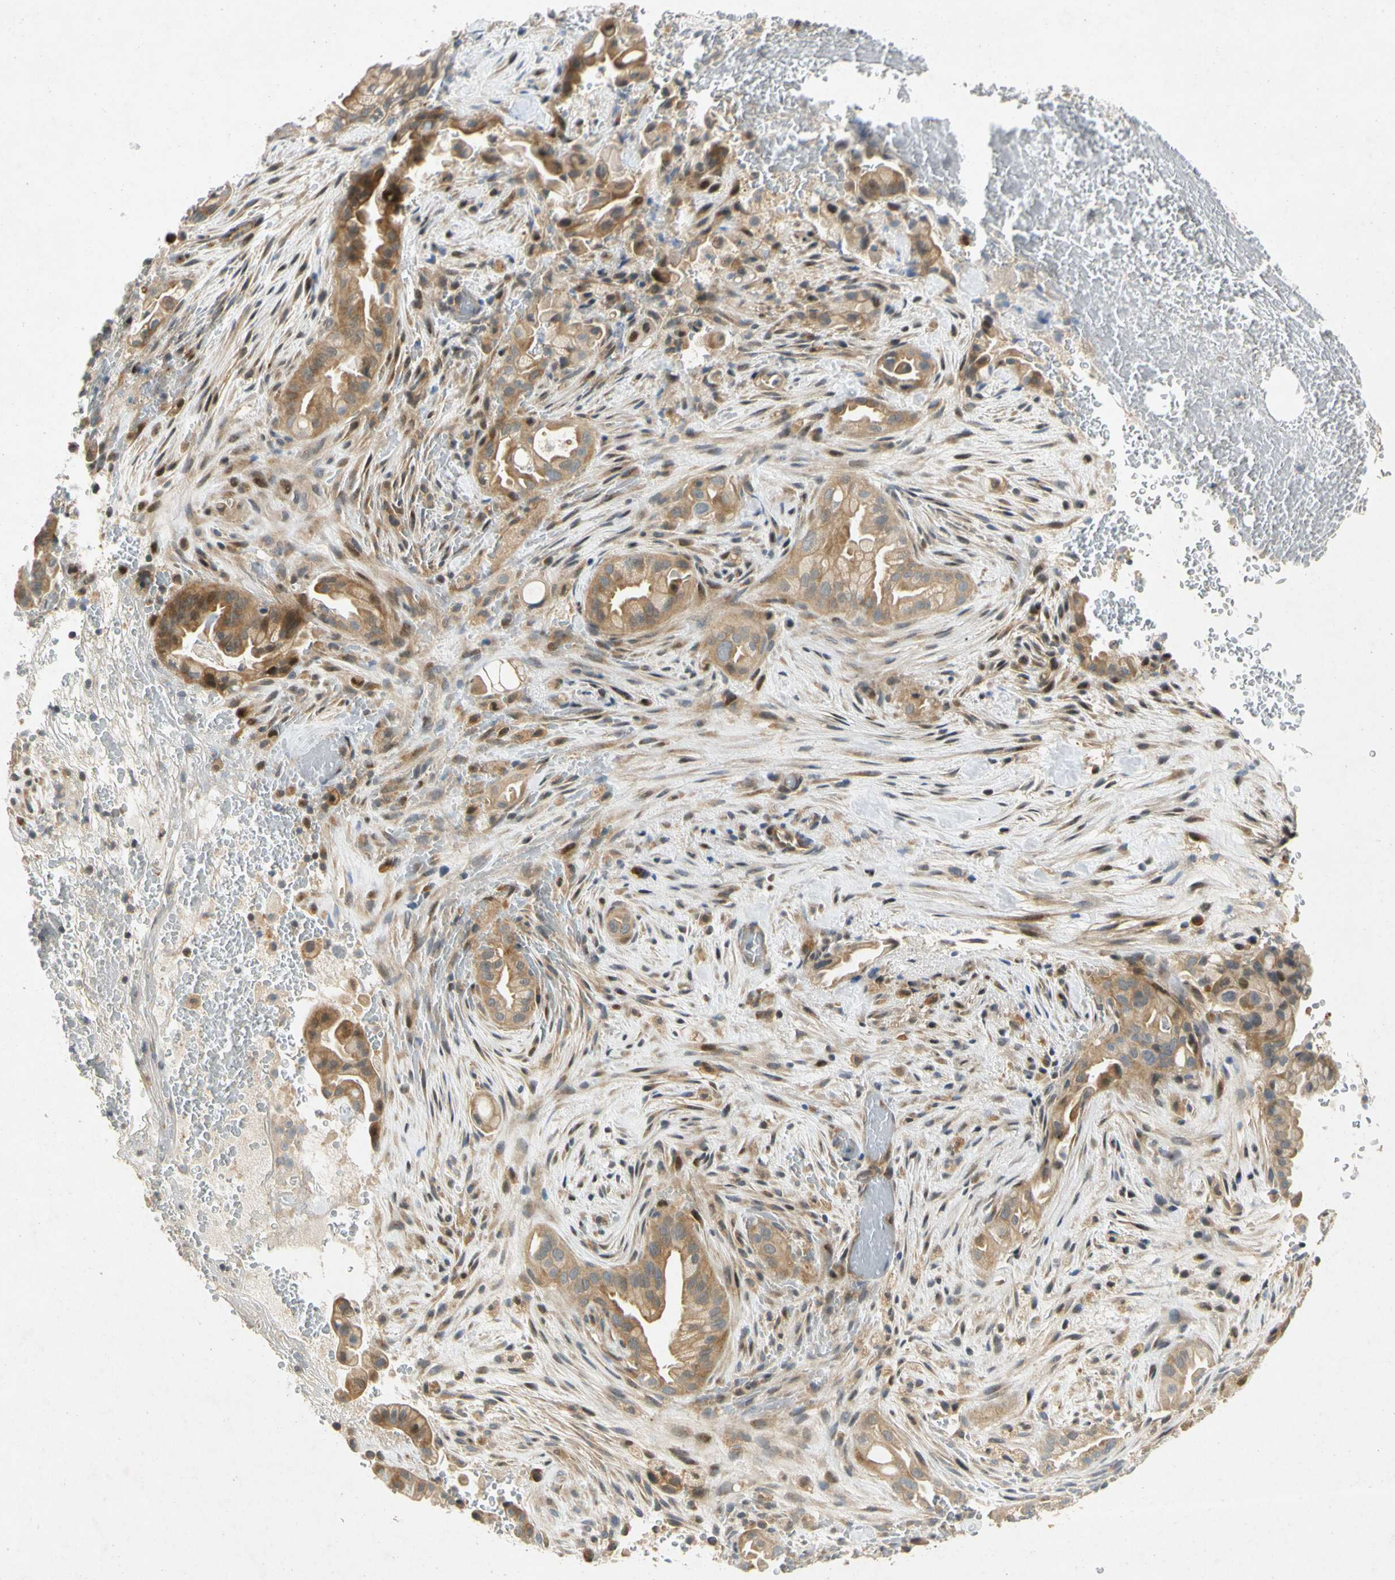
{"staining": {"intensity": "moderate", "quantity": ">75%", "location": "cytoplasmic/membranous"}, "tissue": "liver cancer", "cell_type": "Tumor cells", "image_type": "cancer", "snomed": [{"axis": "morphology", "description": "Cholangiocarcinoma"}, {"axis": "topography", "description": "Liver"}], "caption": "Brown immunohistochemical staining in human cholangiocarcinoma (liver) exhibits moderate cytoplasmic/membranous positivity in approximately >75% of tumor cells.", "gene": "GATD1", "patient": {"sex": "female", "age": 68}}